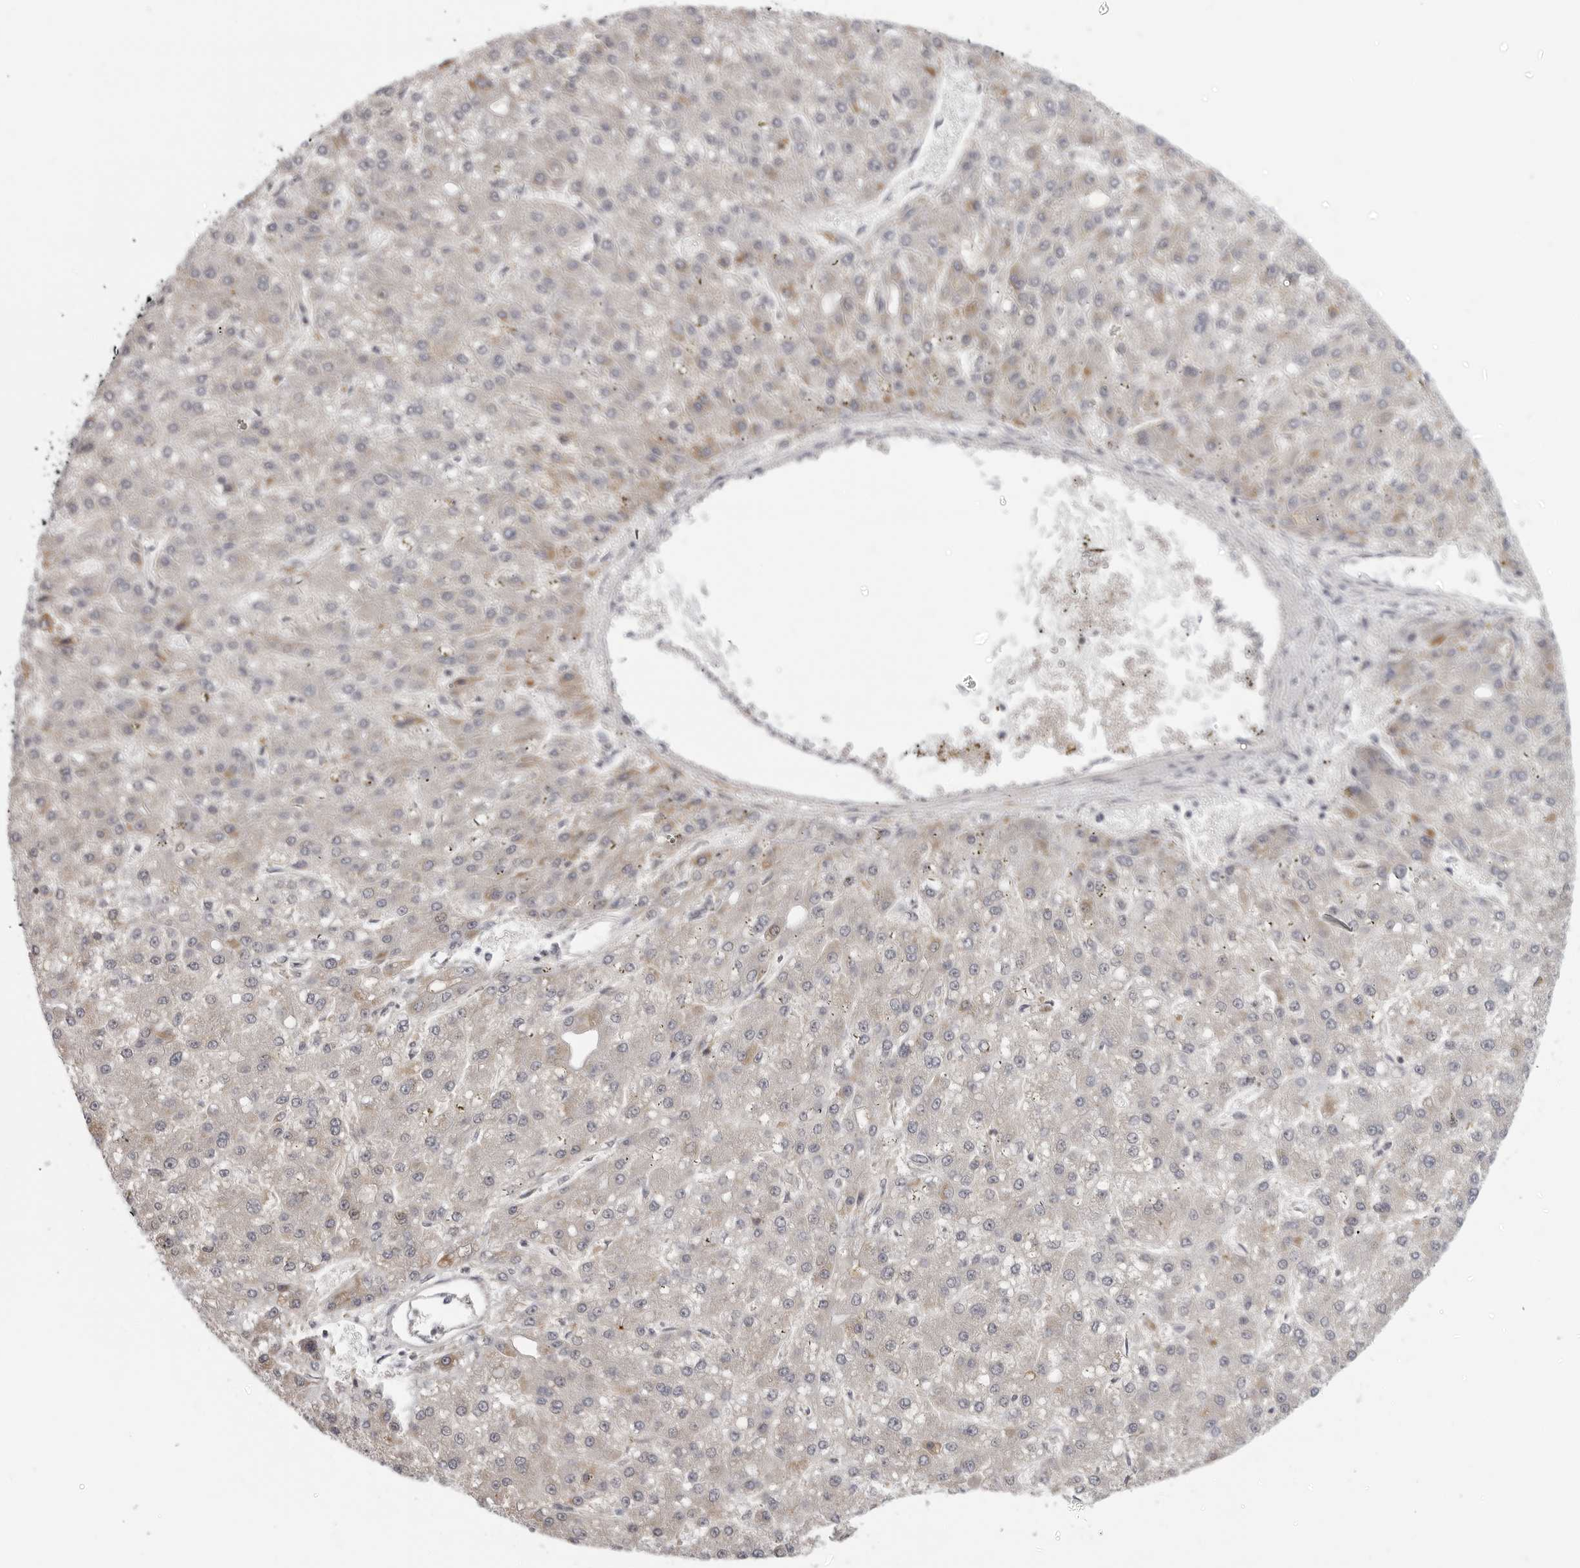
{"staining": {"intensity": "negative", "quantity": "none", "location": "none"}, "tissue": "liver cancer", "cell_type": "Tumor cells", "image_type": "cancer", "snomed": [{"axis": "morphology", "description": "Carcinoma, Hepatocellular, NOS"}, {"axis": "topography", "description": "Liver"}], "caption": "The image shows no significant positivity in tumor cells of liver cancer.", "gene": "MAP7D1", "patient": {"sex": "male", "age": 67}}